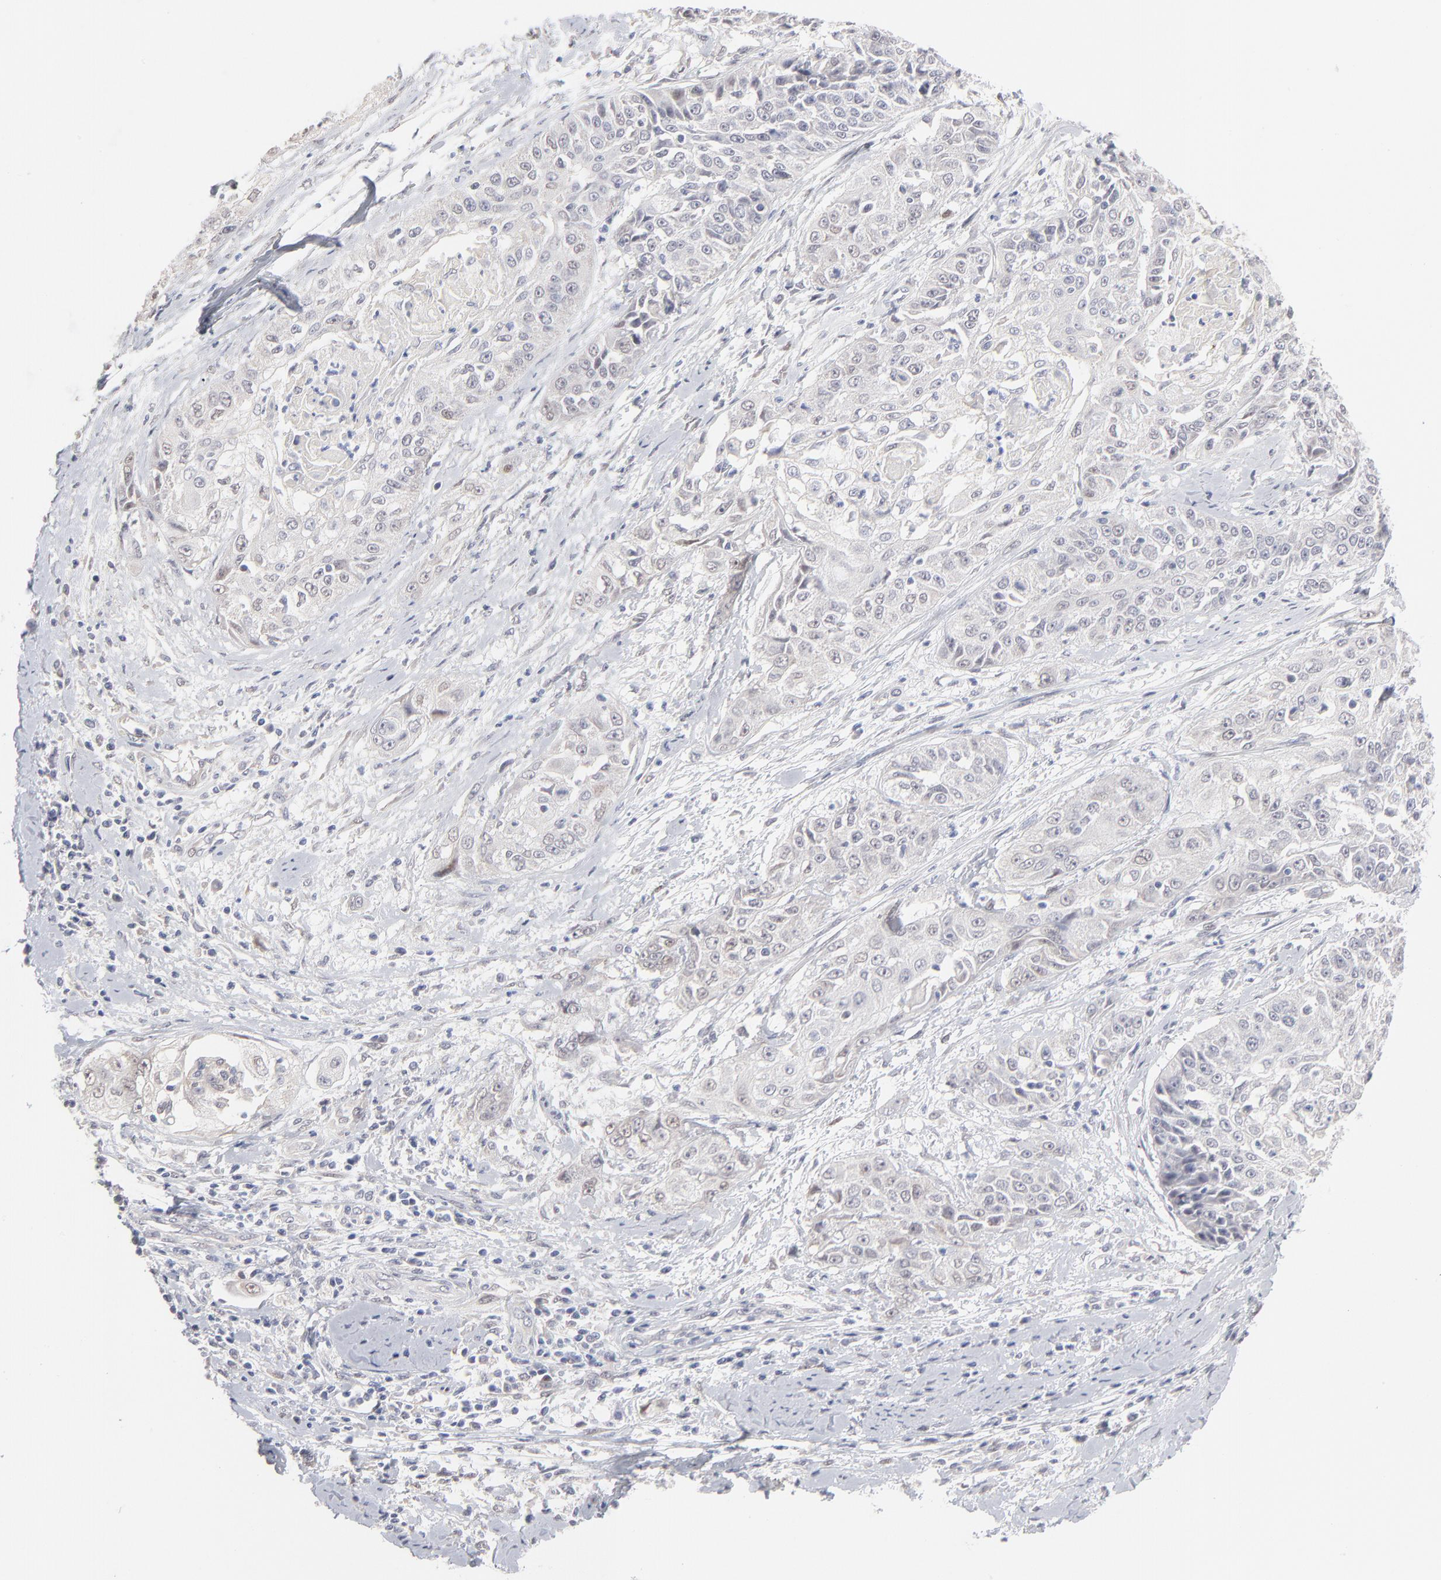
{"staining": {"intensity": "weak", "quantity": "<25%", "location": "cytoplasmic/membranous,nuclear"}, "tissue": "cervical cancer", "cell_type": "Tumor cells", "image_type": "cancer", "snomed": [{"axis": "morphology", "description": "Squamous cell carcinoma, NOS"}, {"axis": "topography", "description": "Cervix"}], "caption": "Protein analysis of squamous cell carcinoma (cervical) demonstrates no significant staining in tumor cells.", "gene": "RBM3", "patient": {"sex": "female", "age": 64}}